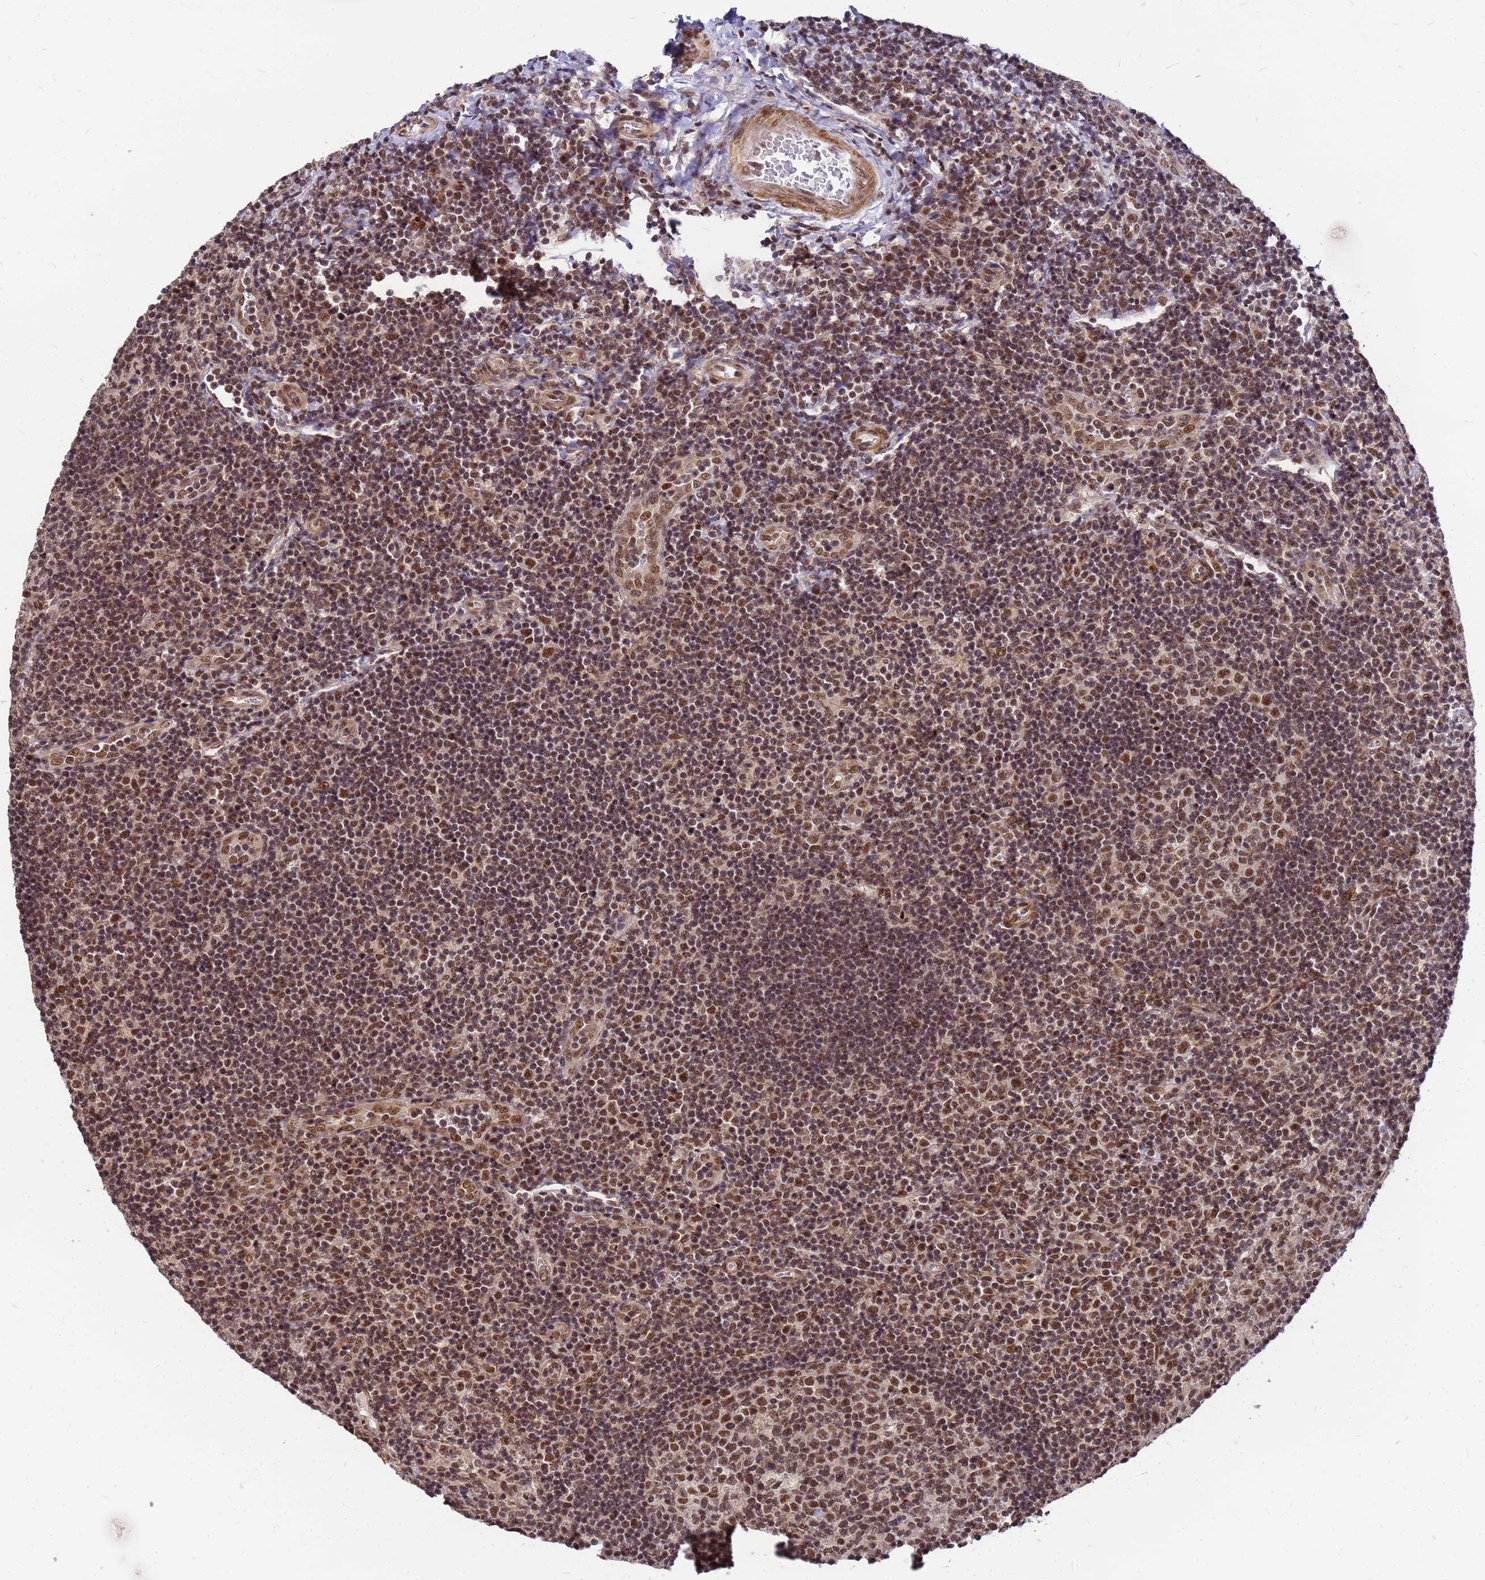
{"staining": {"intensity": "moderate", "quantity": ">75%", "location": "nuclear"}, "tissue": "tonsil", "cell_type": "Germinal center cells", "image_type": "normal", "snomed": [{"axis": "morphology", "description": "Normal tissue, NOS"}, {"axis": "topography", "description": "Tonsil"}], "caption": "The immunohistochemical stain labels moderate nuclear positivity in germinal center cells of unremarkable tonsil. Using DAB (3,3'-diaminobenzidine) (brown) and hematoxylin (blue) stains, captured at high magnification using brightfield microscopy.", "gene": "NCBP2", "patient": {"sex": "male", "age": 17}}